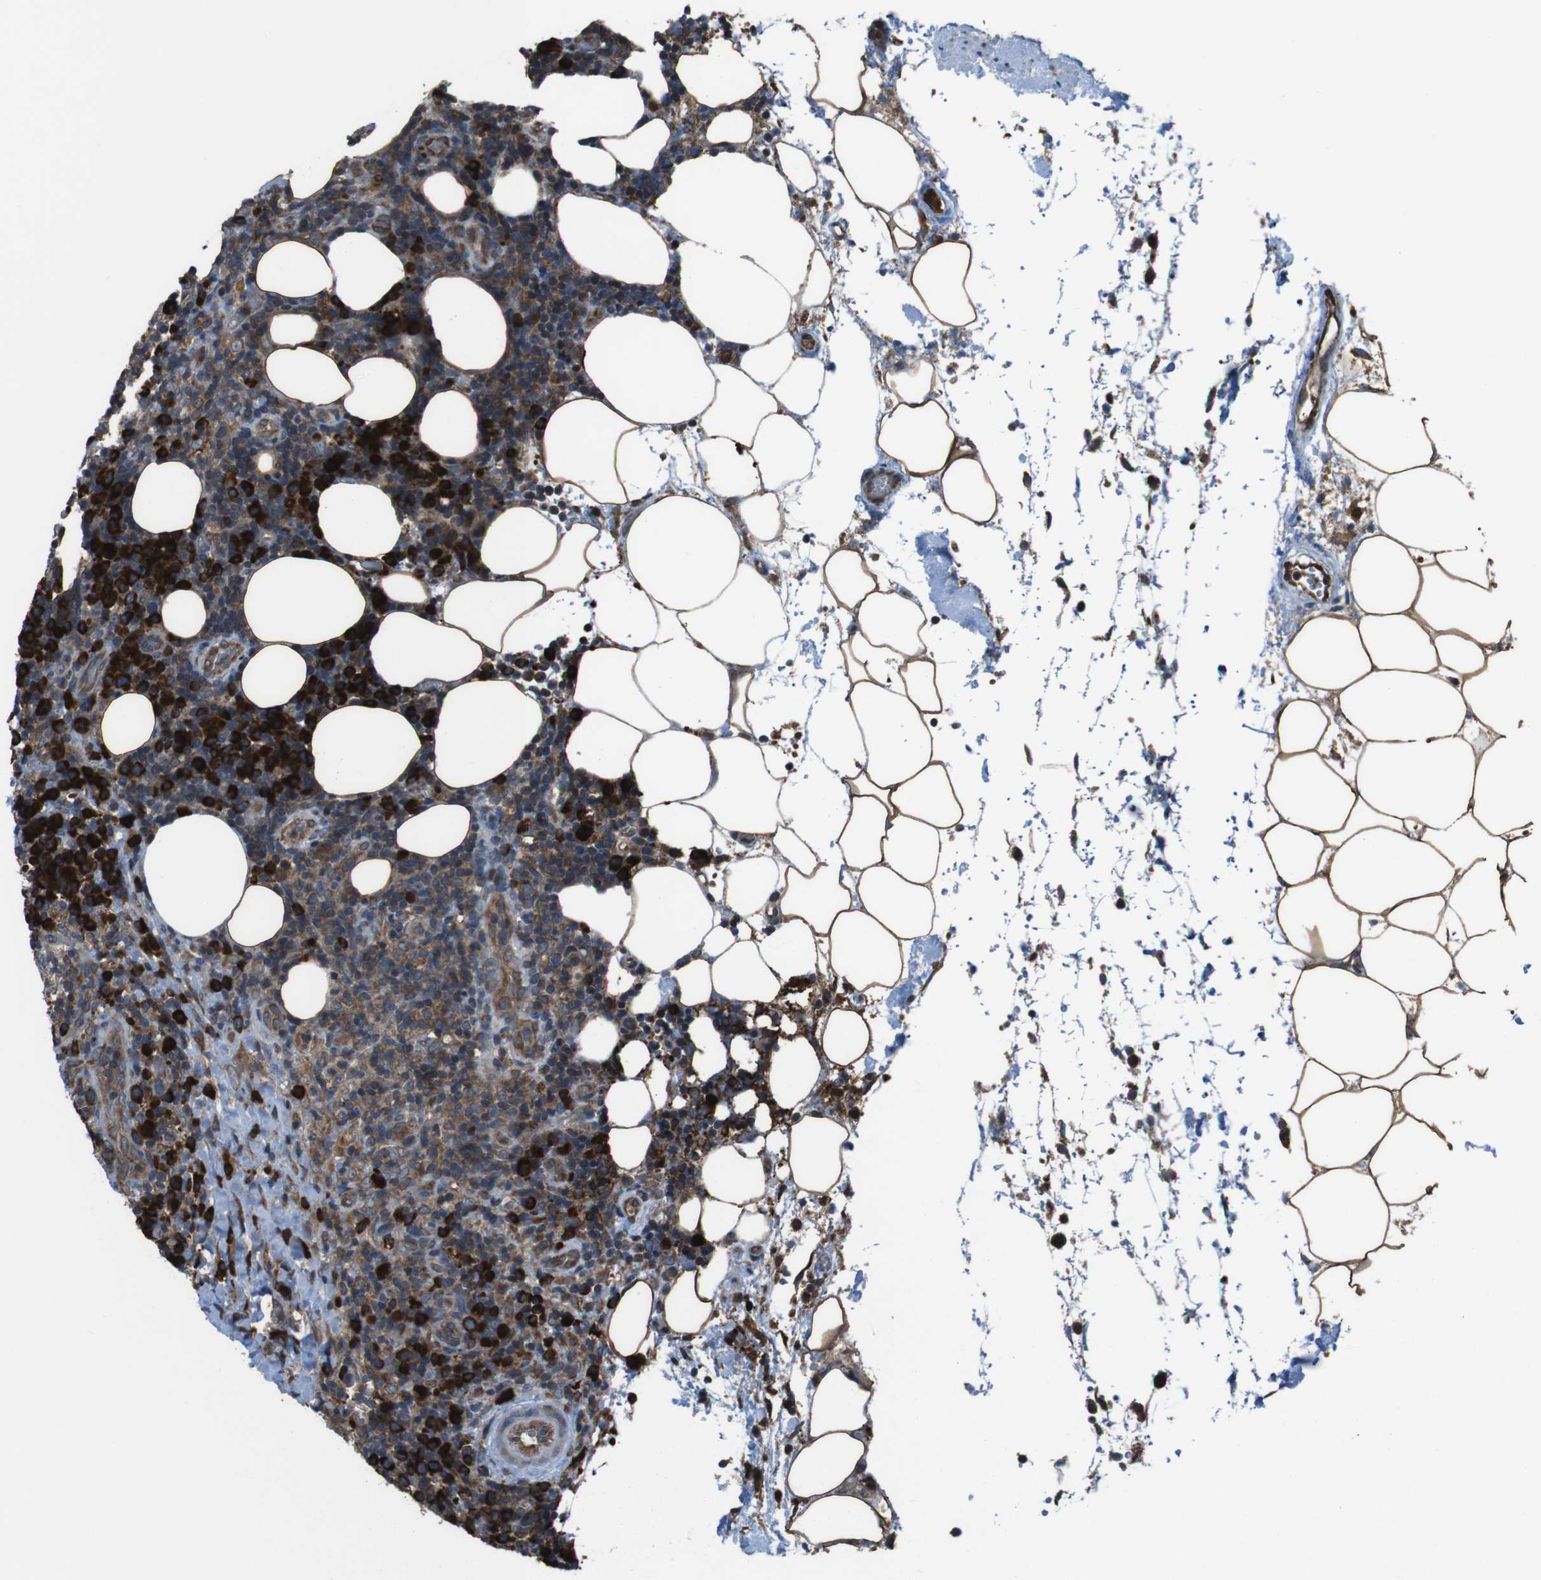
{"staining": {"intensity": "moderate", "quantity": ">75%", "location": "cytoplasmic/membranous"}, "tissue": "lymphoma", "cell_type": "Tumor cells", "image_type": "cancer", "snomed": [{"axis": "morphology", "description": "Malignant lymphoma, non-Hodgkin's type, High grade"}, {"axis": "topography", "description": "Lymph node"}], "caption": "Moderate cytoplasmic/membranous positivity for a protein is appreciated in about >75% of tumor cells of malignant lymphoma, non-Hodgkin's type (high-grade) using immunohistochemistry.", "gene": "SSR3", "patient": {"sex": "female", "age": 76}}